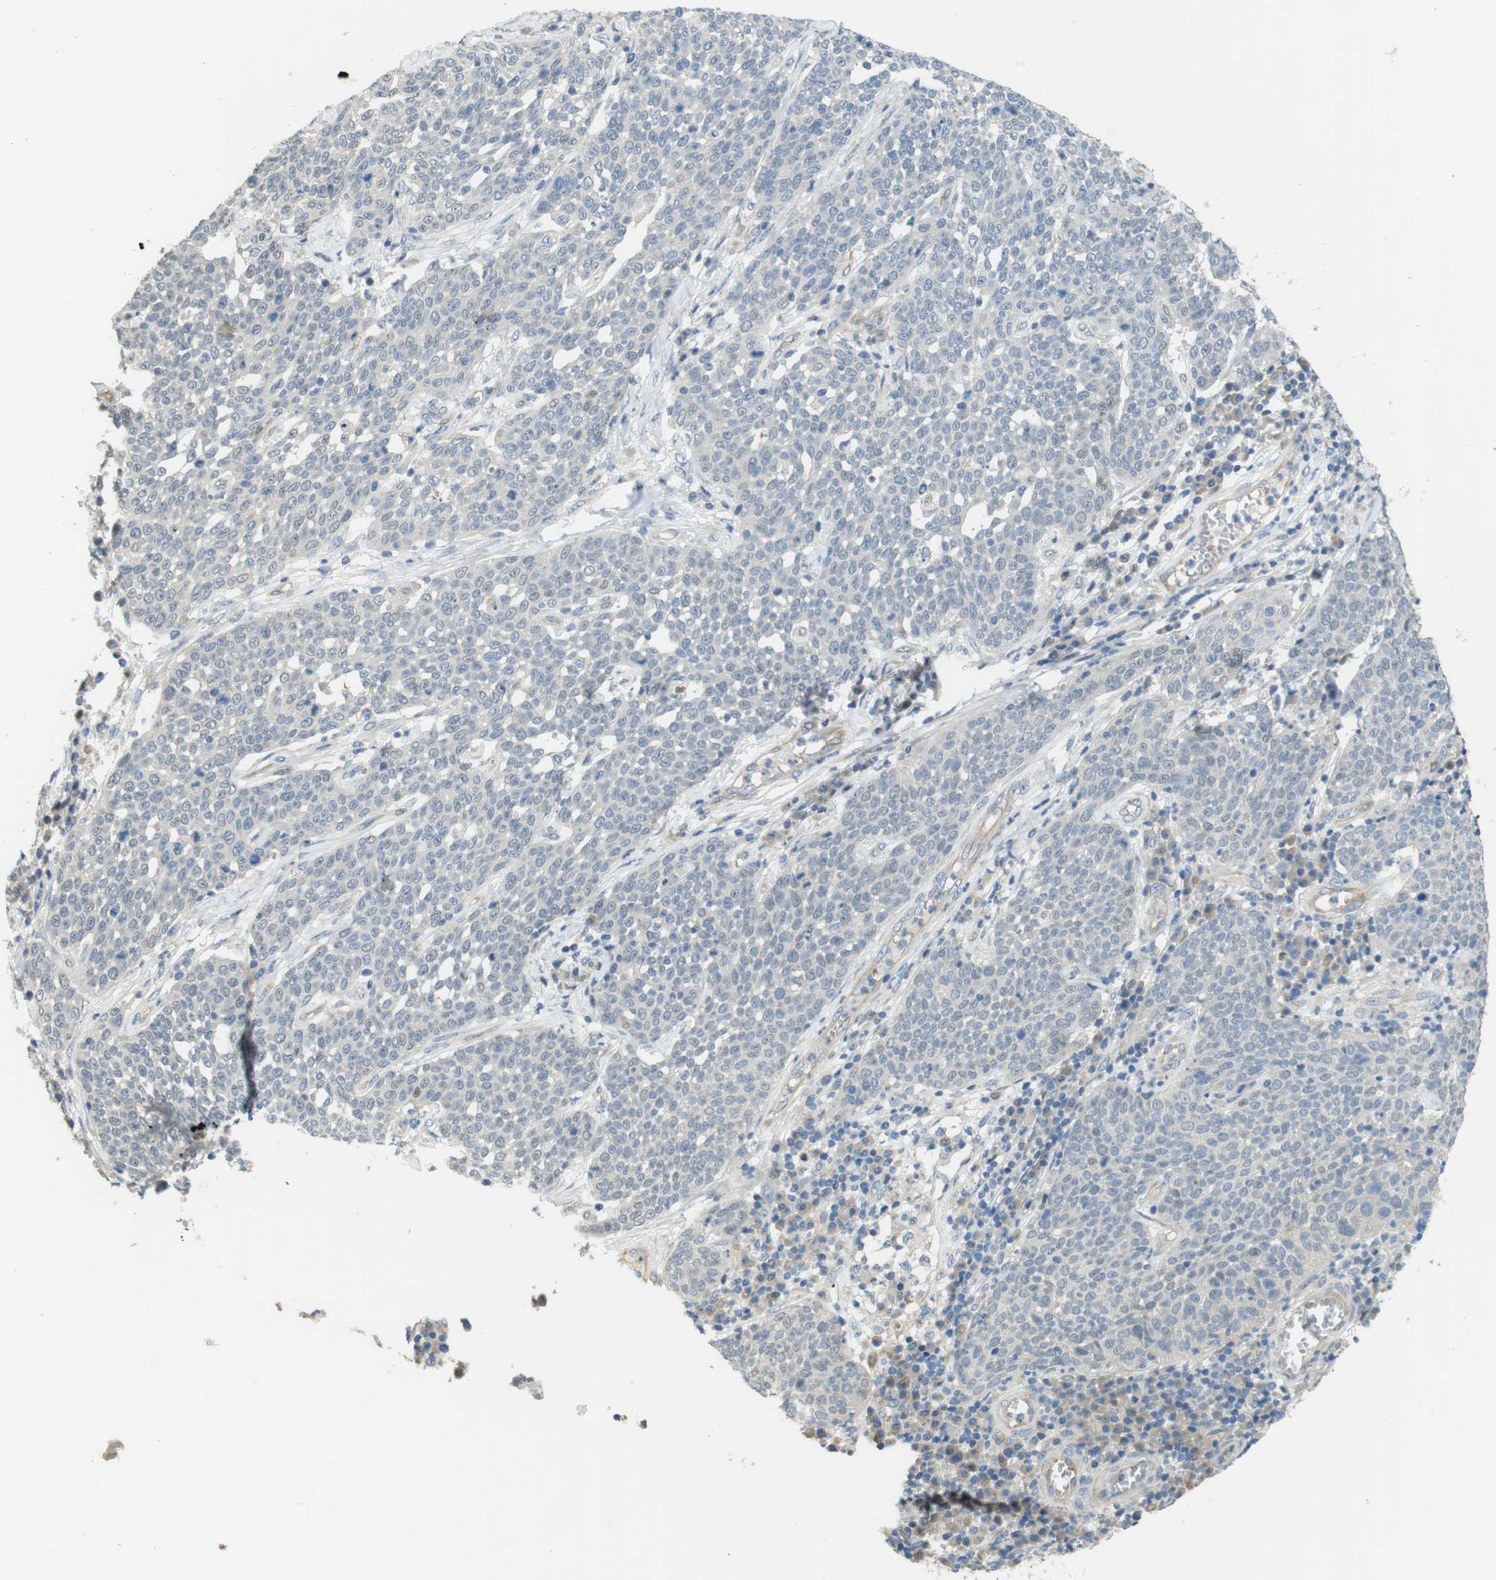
{"staining": {"intensity": "negative", "quantity": "none", "location": "none"}, "tissue": "cervical cancer", "cell_type": "Tumor cells", "image_type": "cancer", "snomed": [{"axis": "morphology", "description": "Squamous cell carcinoma, NOS"}, {"axis": "topography", "description": "Cervix"}], "caption": "Protein analysis of cervical cancer demonstrates no significant expression in tumor cells. (DAB (3,3'-diaminobenzidine) IHC with hematoxylin counter stain).", "gene": "ABHD15", "patient": {"sex": "female", "age": 34}}